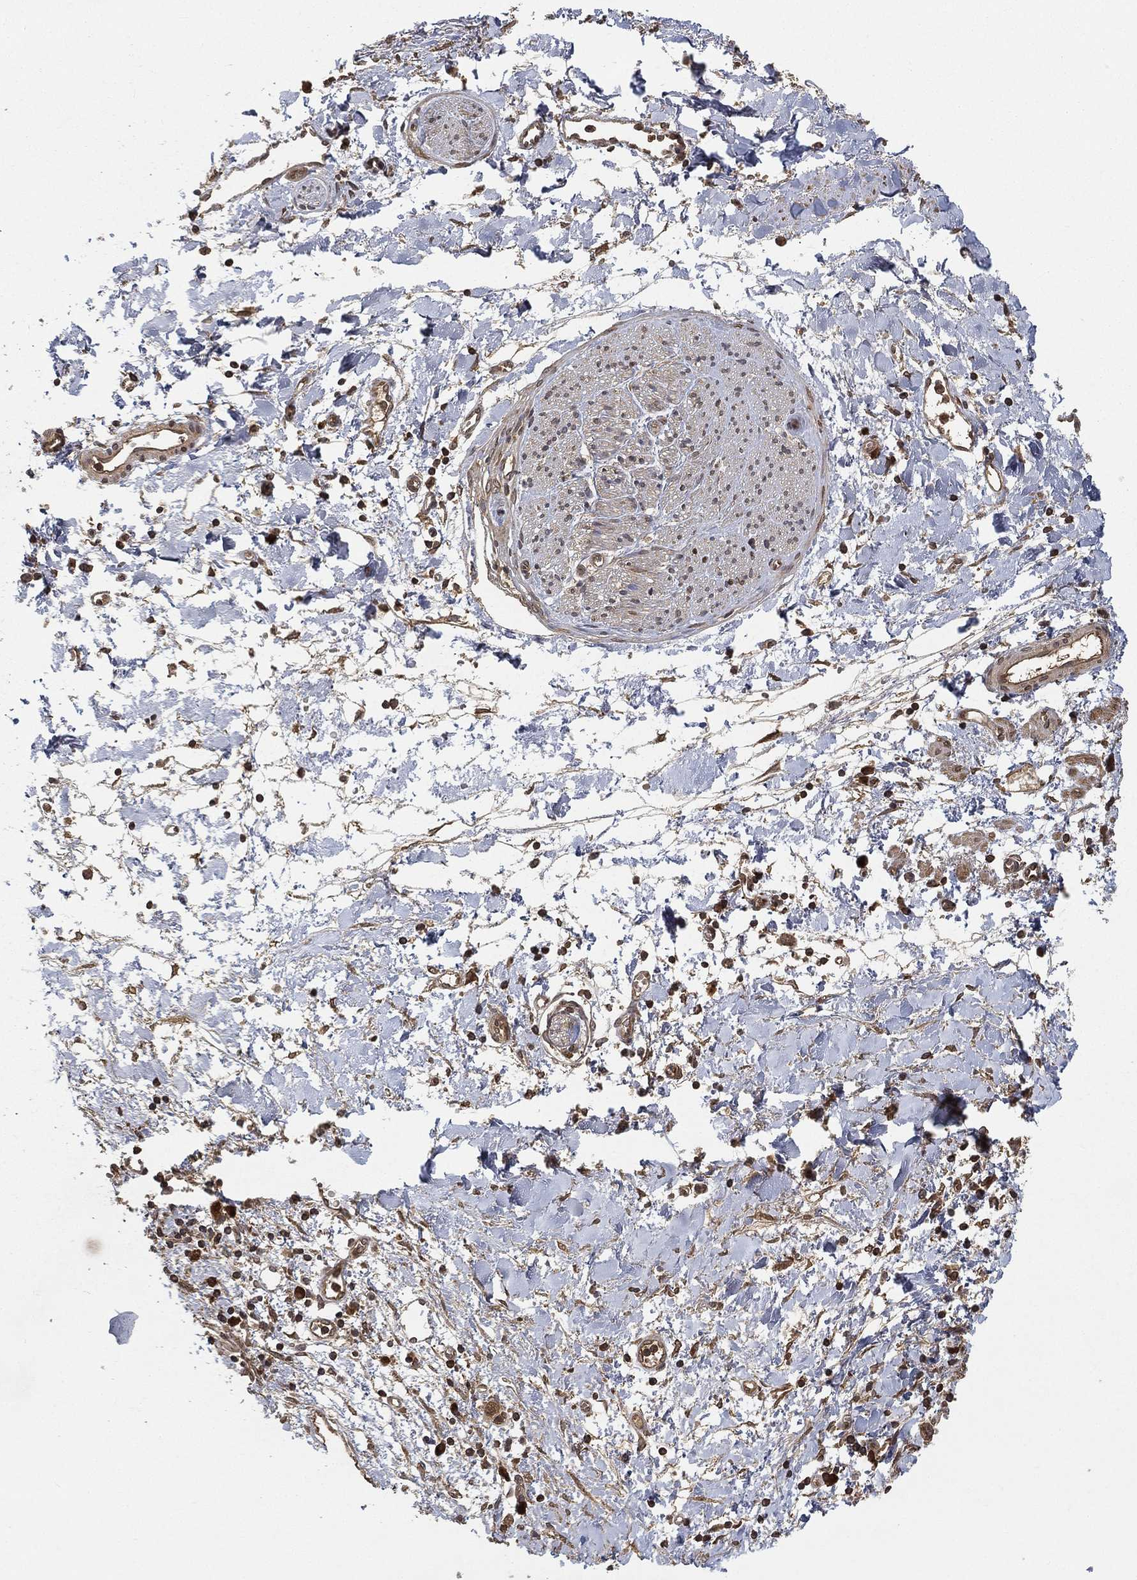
{"staining": {"intensity": "negative", "quantity": "none", "location": "none"}, "tissue": "adipose tissue", "cell_type": "Adipocytes", "image_type": "normal", "snomed": [{"axis": "morphology", "description": "Normal tissue, NOS"}, {"axis": "morphology", "description": "Adenocarcinoma, NOS"}, {"axis": "topography", "description": "Pancreas"}, {"axis": "topography", "description": "Peripheral nerve tissue"}], "caption": "This is an immunohistochemistry histopathology image of benign adipose tissue. There is no expression in adipocytes.", "gene": "UBA5", "patient": {"sex": "male", "age": 61}}